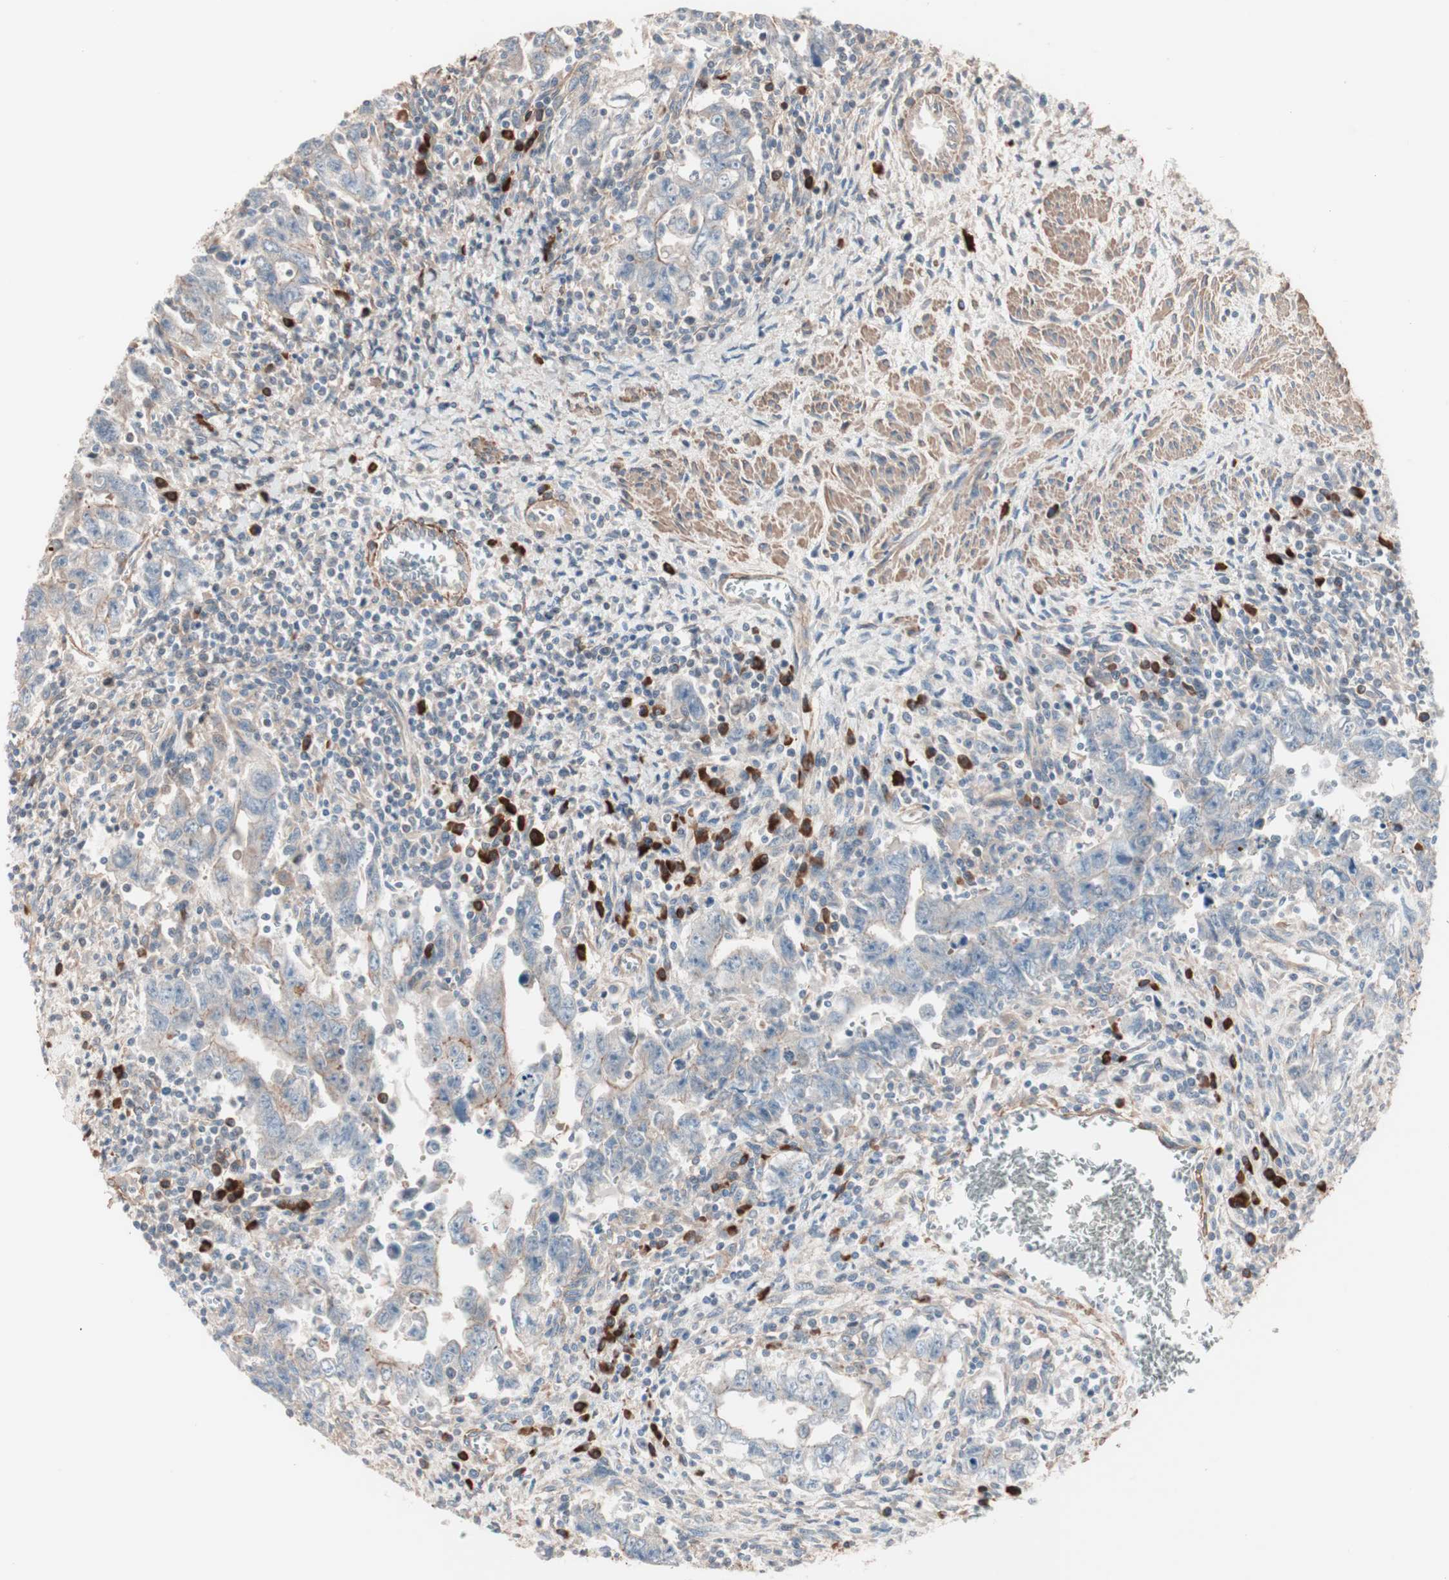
{"staining": {"intensity": "weak", "quantity": "25%-75%", "location": "cytoplasmic/membranous"}, "tissue": "testis cancer", "cell_type": "Tumor cells", "image_type": "cancer", "snomed": [{"axis": "morphology", "description": "Carcinoma, Embryonal, NOS"}, {"axis": "topography", "description": "Testis"}], "caption": "Testis cancer was stained to show a protein in brown. There is low levels of weak cytoplasmic/membranous staining in approximately 25%-75% of tumor cells. The staining is performed using DAB (3,3'-diaminobenzidine) brown chromogen to label protein expression. The nuclei are counter-stained blue using hematoxylin.", "gene": "ALG5", "patient": {"sex": "male", "age": 28}}